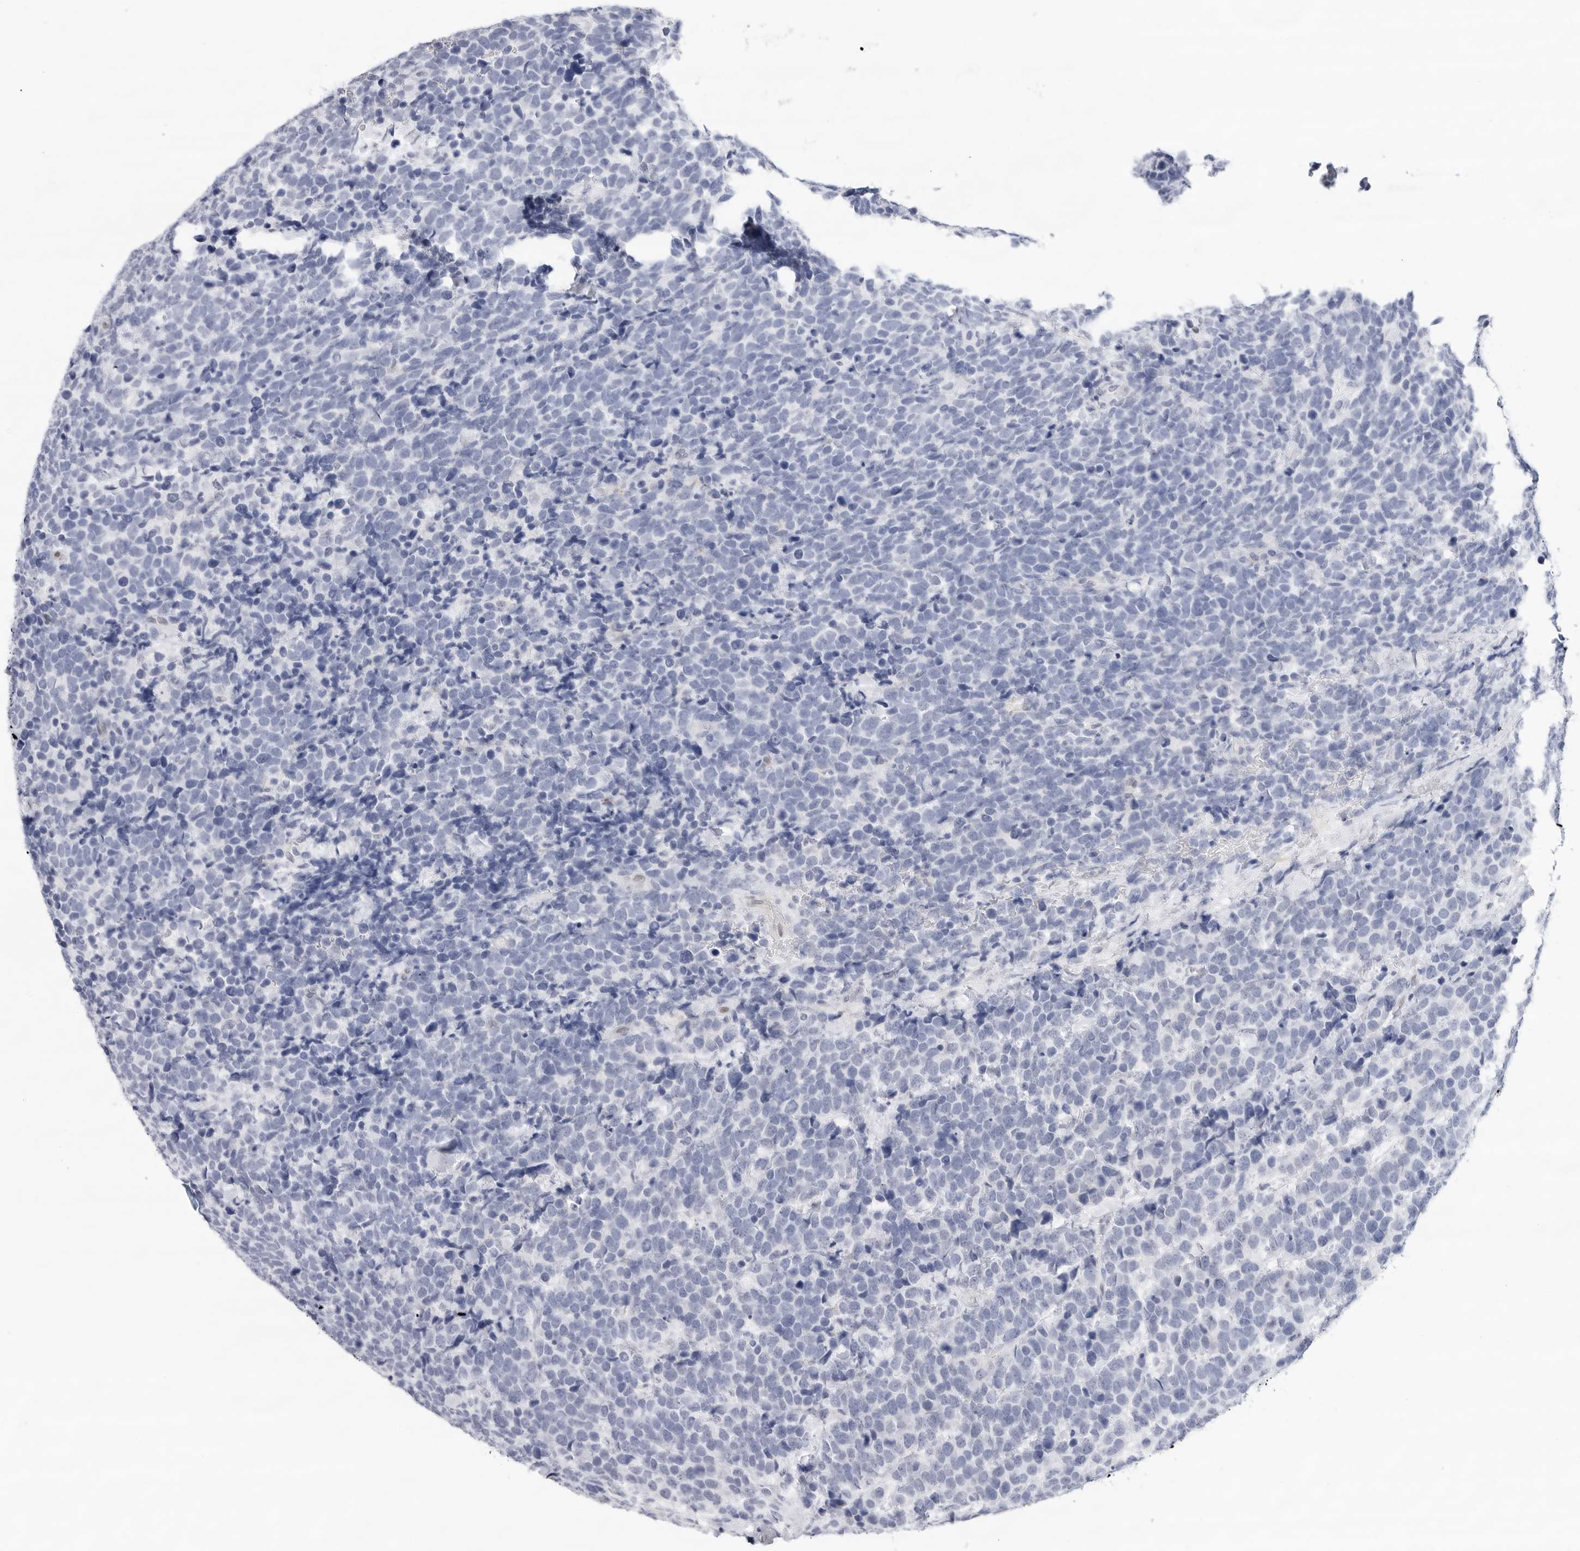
{"staining": {"intensity": "negative", "quantity": "none", "location": "none"}, "tissue": "urothelial cancer", "cell_type": "Tumor cells", "image_type": "cancer", "snomed": [{"axis": "morphology", "description": "Urothelial carcinoma, High grade"}, {"axis": "topography", "description": "Urinary bladder"}], "caption": "A high-resolution micrograph shows immunohistochemistry (IHC) staining of urothelial carcinoma (high-grade), which reveals no significant expression in tumor cells.", "gene": "SLC19A1", "patient": {"sex": "female", "age": 82}}